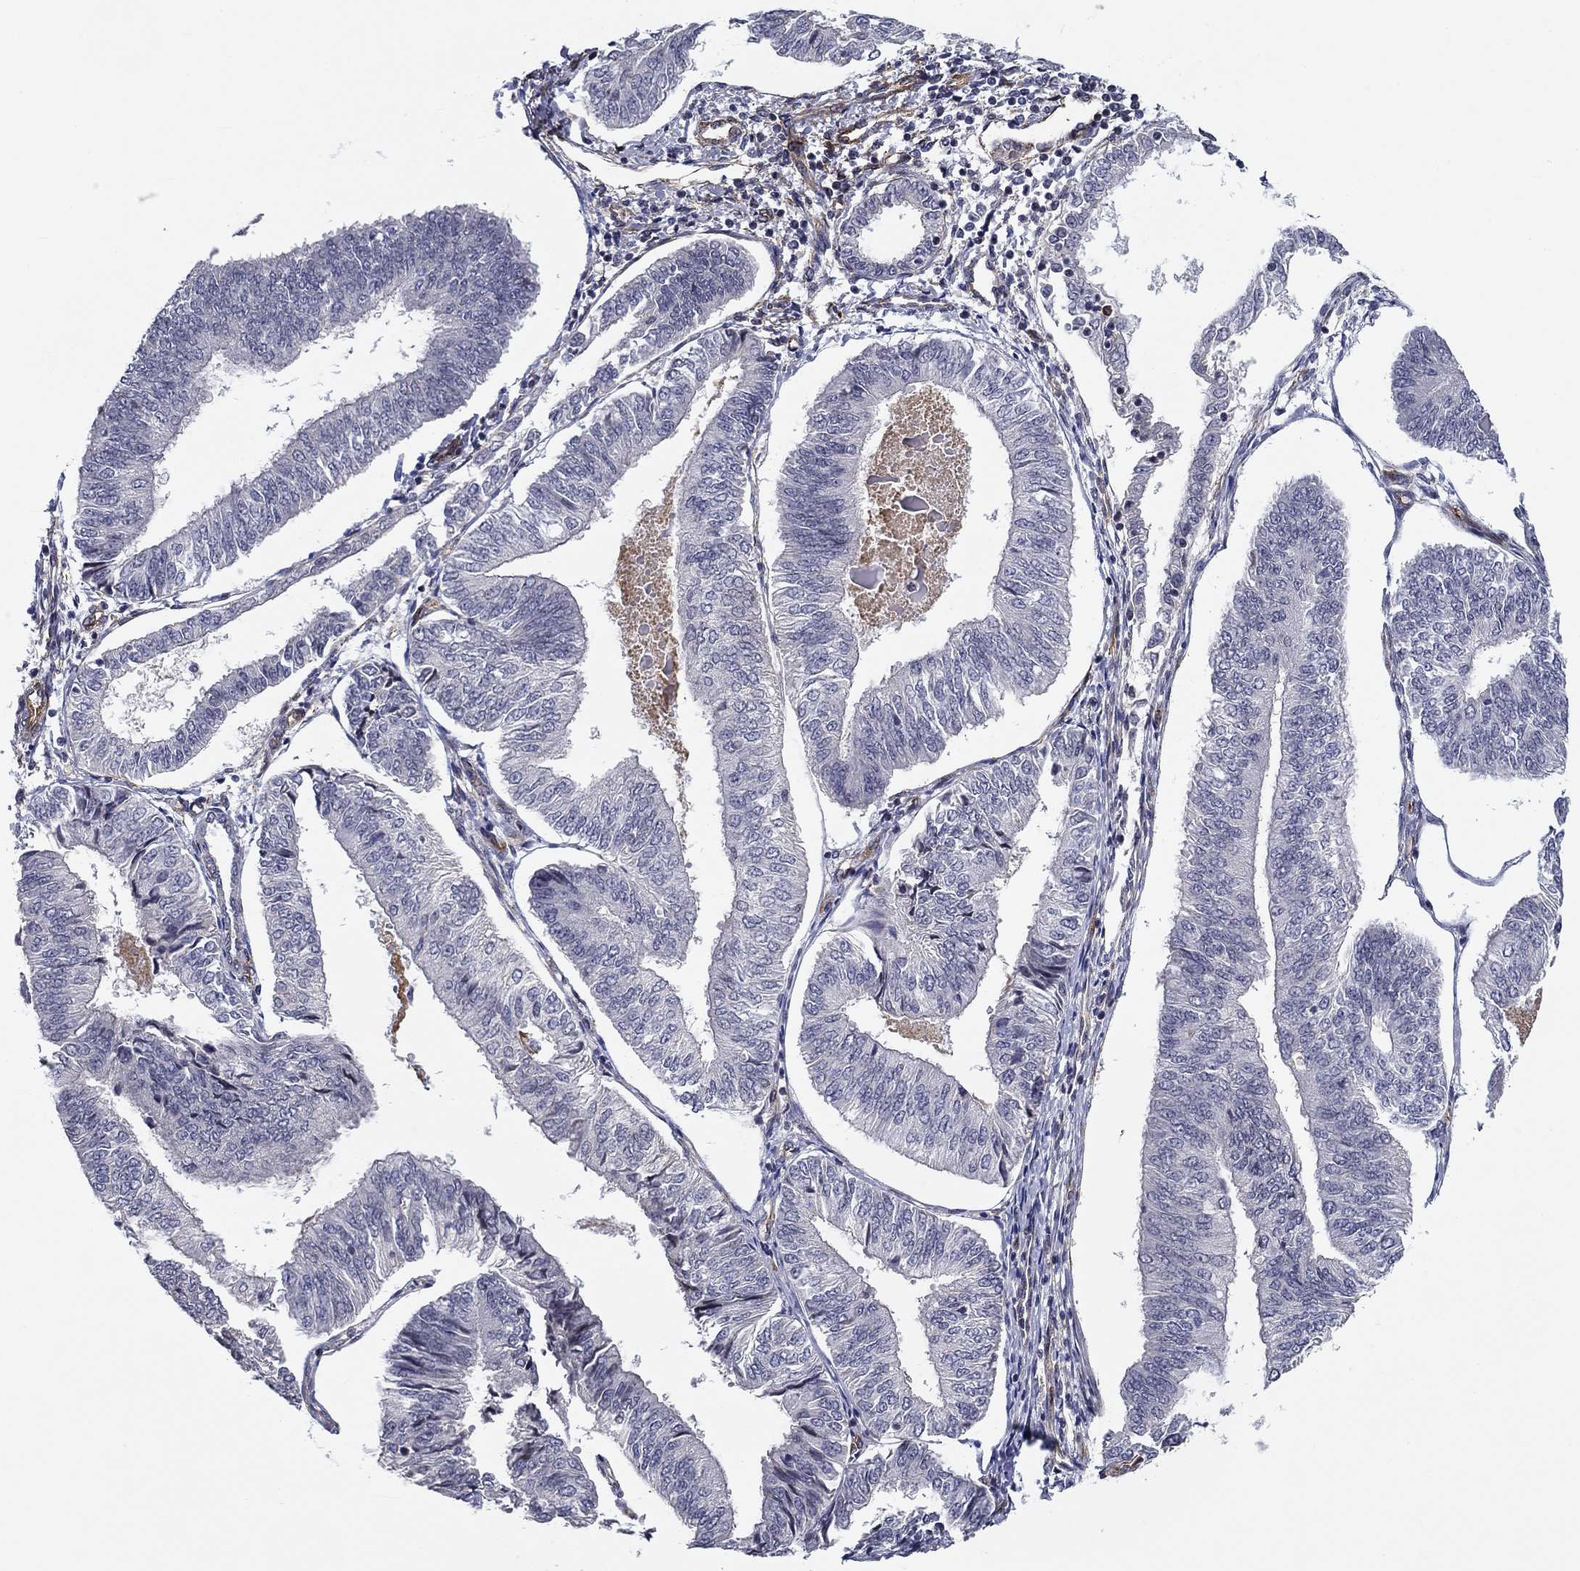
{"staining": {"intensity": "negative", "quantity": "none", "location": "none"}, "tissue": "endometrial cancer", "cell_type": "Tumor cells", "image_type": "cancer", "snomed": [{"axis": "morphology", "description": "Adenocarcinoma, NOS"}, {"axis": "topography", "description": "Endometrium"}], "caption": "A photomicrograph of adenocarcinoma (endometrial) stained for a protein displays no brown staining in tumor cells.", "gene": "SYNC", "patient": {"sex": "female", "age": 58}}